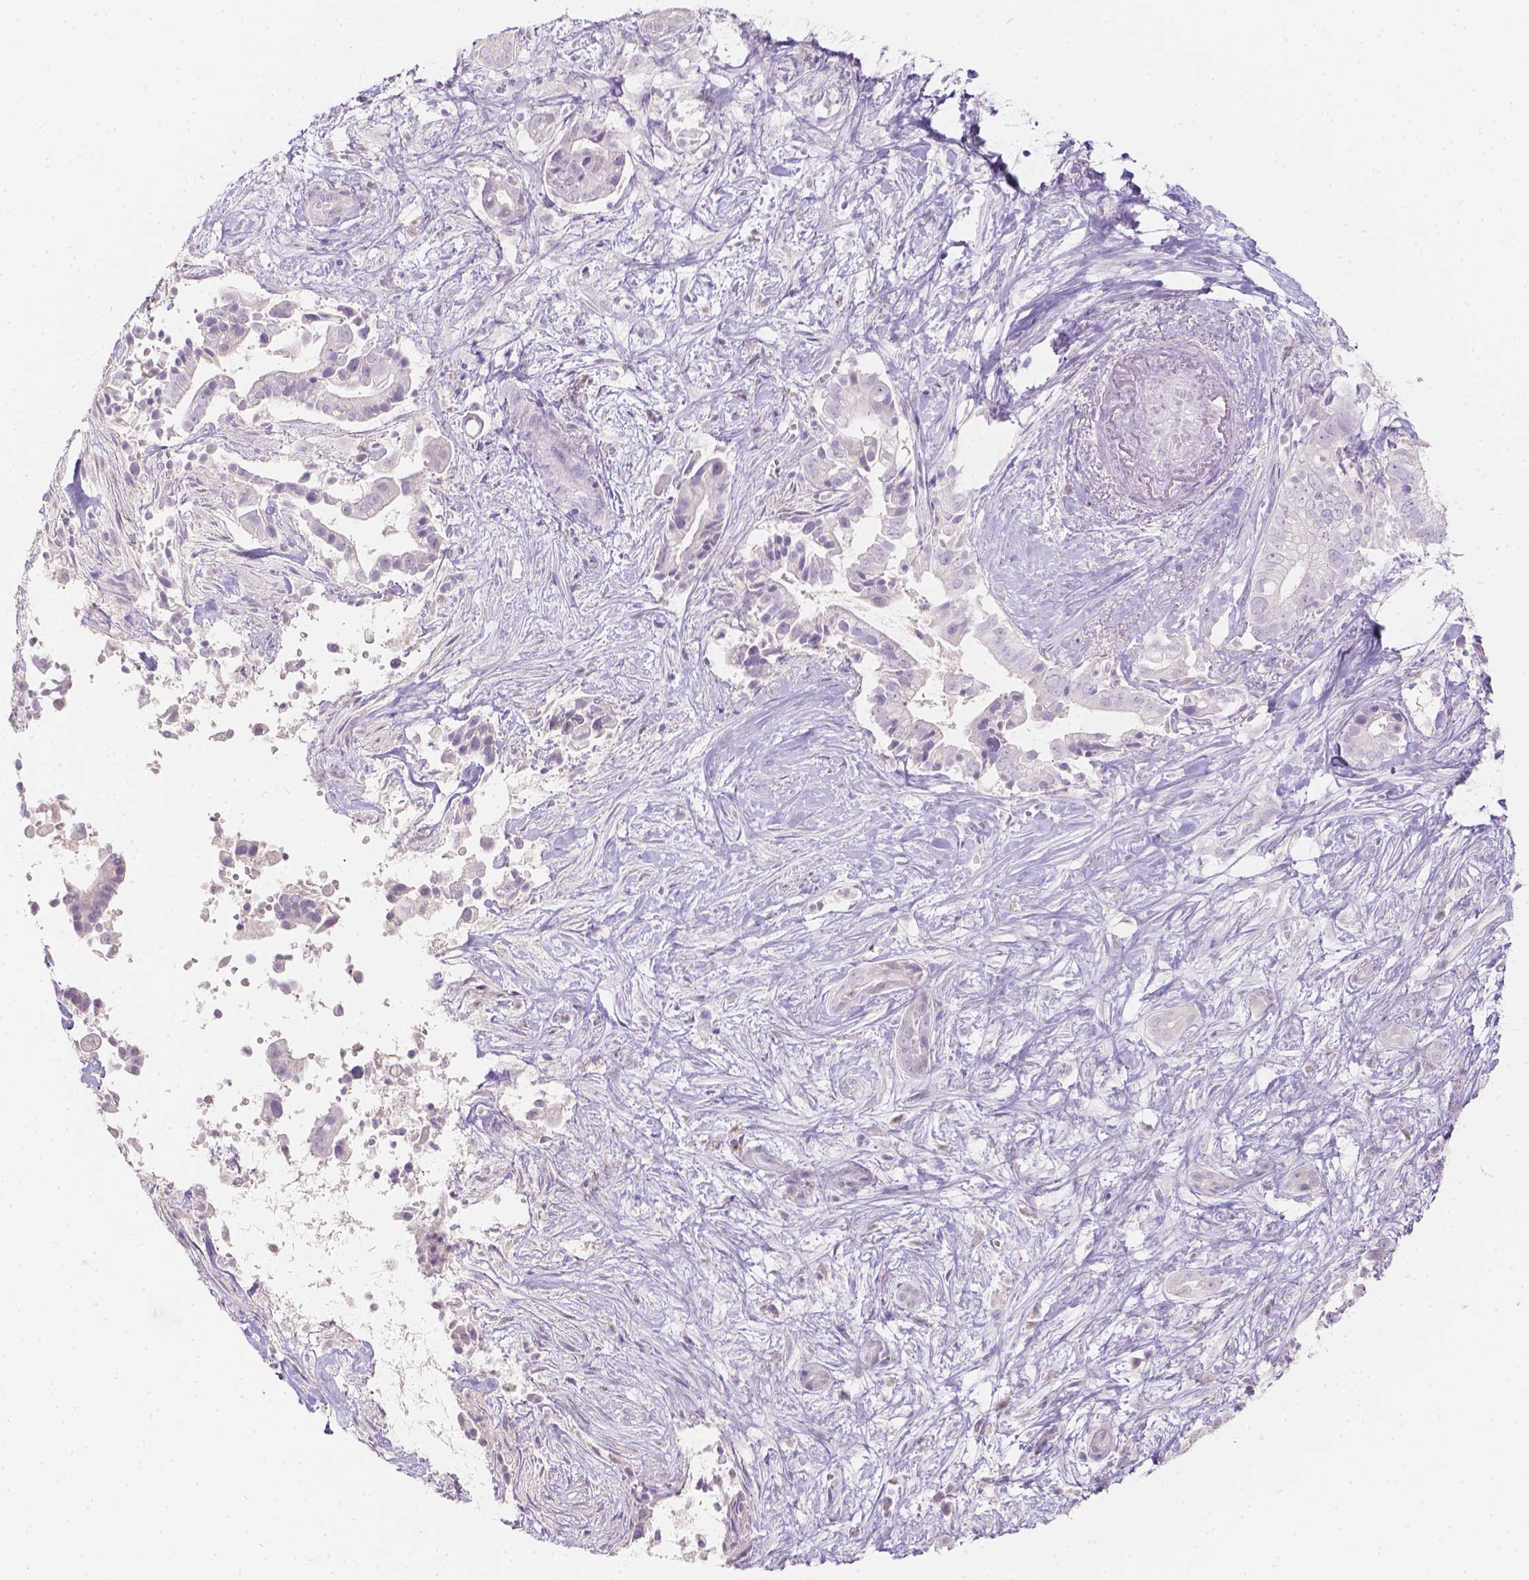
{"staining": {"intensity": "negative", "quantity": "none", "location": "none"}, "tissue": "pancreatic cancer", "cell_type": "Tumor cells", "image_type": "cancer", "snomed": [{"axis": "morphology", "description": "Adenocarcinoma, NOS"}, {"axis": "topography", "description": "Pancreas"}], "caption": "Immunohistochemistry histopathology image of human pancreatic adenocarcinoma stained for a protein (brown), which demonstrates no positivity in tumor cells. (DAB immunohistochemistry (IHC) visualized using brightfield microscopy, high magnification).", "gene": "HTN3", "patient": {"sex": "male", "age": 61}}